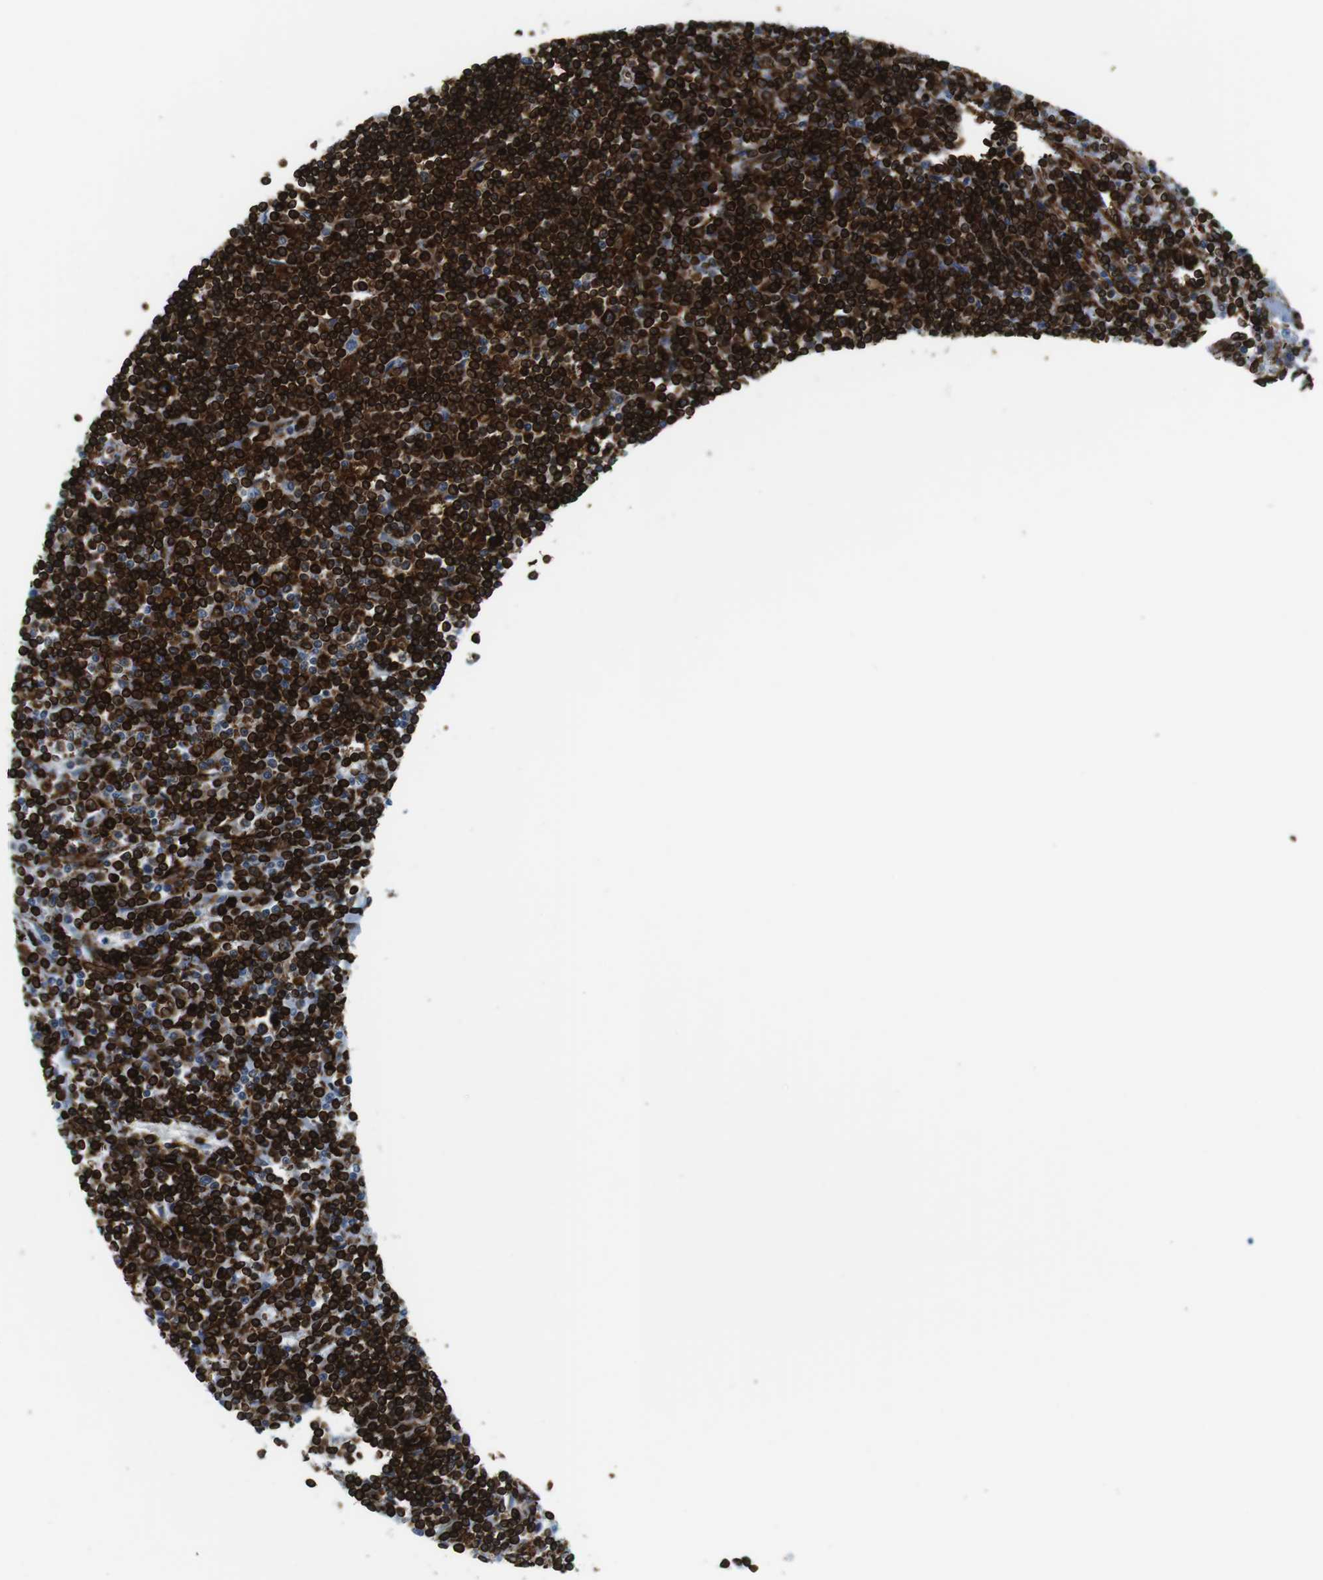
{"staining": {"intensity": "strong", "quantity": ">75%", "location": "cytoplasmic/membranous"}, "tissue": "lymphoma", "cell_type": "Tumor cells", "image_type": "cancer", "snomed": [{"axis": "morphology", "description": "Malignant lymphoma, non-Hodgkin's type, Low grade"}, {"axis": "topography", "description": "Spleen"}], "caption": "Malignant lymphoma, non-Hodgkin's type (low-grade) was stained to show a protein in brown. There is high levels of strong cytoplasmic/membranous positivity in approximately >75% of tumor cells. The protein of interest is shown in brown color, while the nuclei are stained blue.", "gene": "CIITA", "patient": {"sex": "male", "age": 76}}